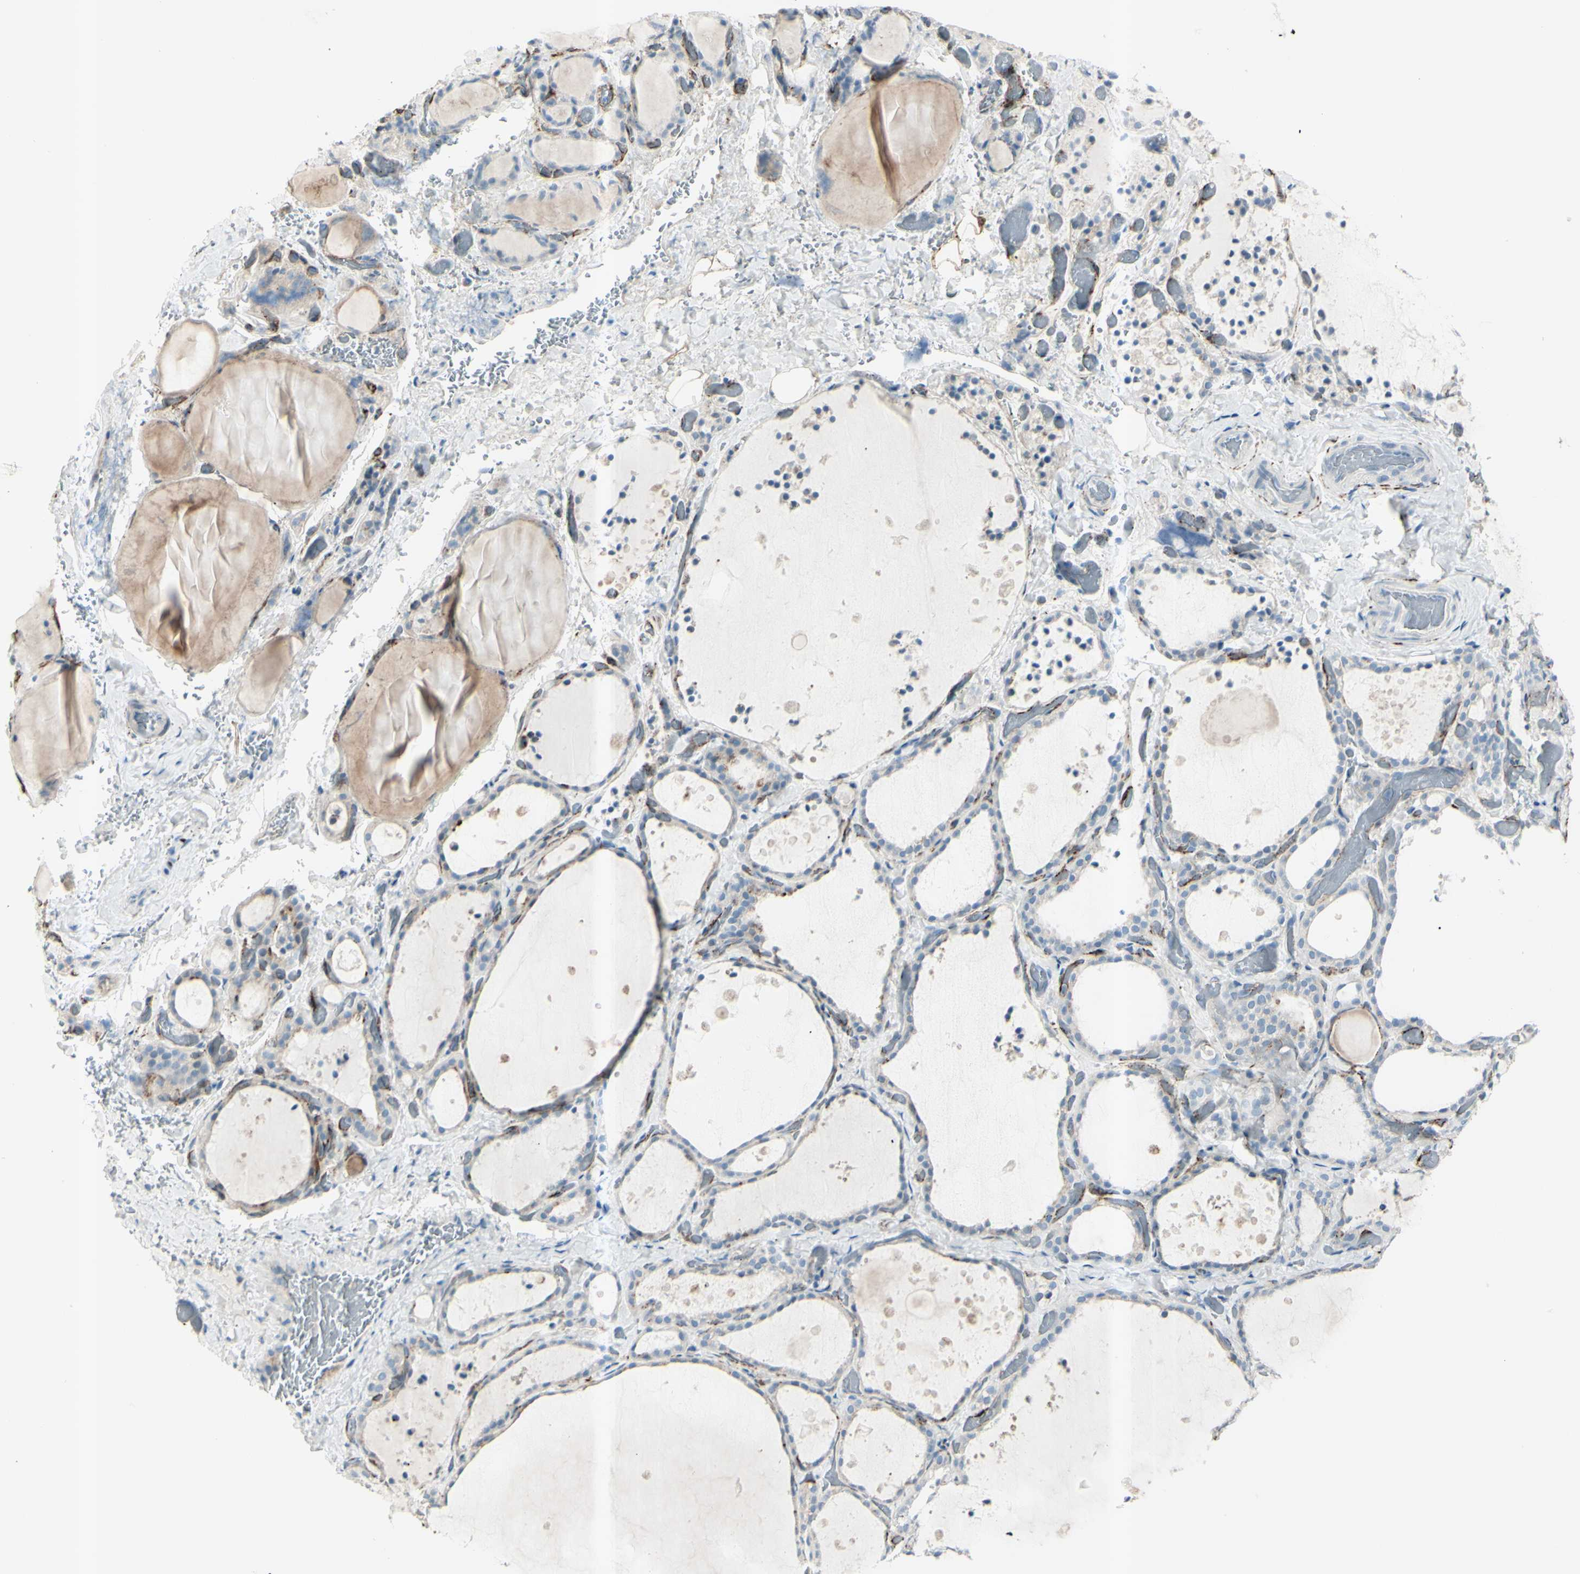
{"staining": {"intensity": "weak", "quantity": "<25%", "location": "cytoplasmic/membranous"}, "tissue": "thyroid gland", "cell_type": "Glandular cells", "image_type": "normal", "snomed": [{"axis": "morphology", "description": "Normal tissue, NOS"}, {"axis": "topography", "description": "Thyroid gland"}], "caption": "This histopathology image is of unremarkable thyroid gland stained with immunohistochemistry to label a protein in brown with the nuclei are counter-stained blue. There is no expression in glandular cells. The staining was performed using DAB (3,3'-diaminobenzidine) to visualize the protein expression in brown, while the nuclei were stained in blue with hematoxylin (Magnification: 20x).", "gene": "GPR34", "patient": {"sex": "female", "age": 44}}